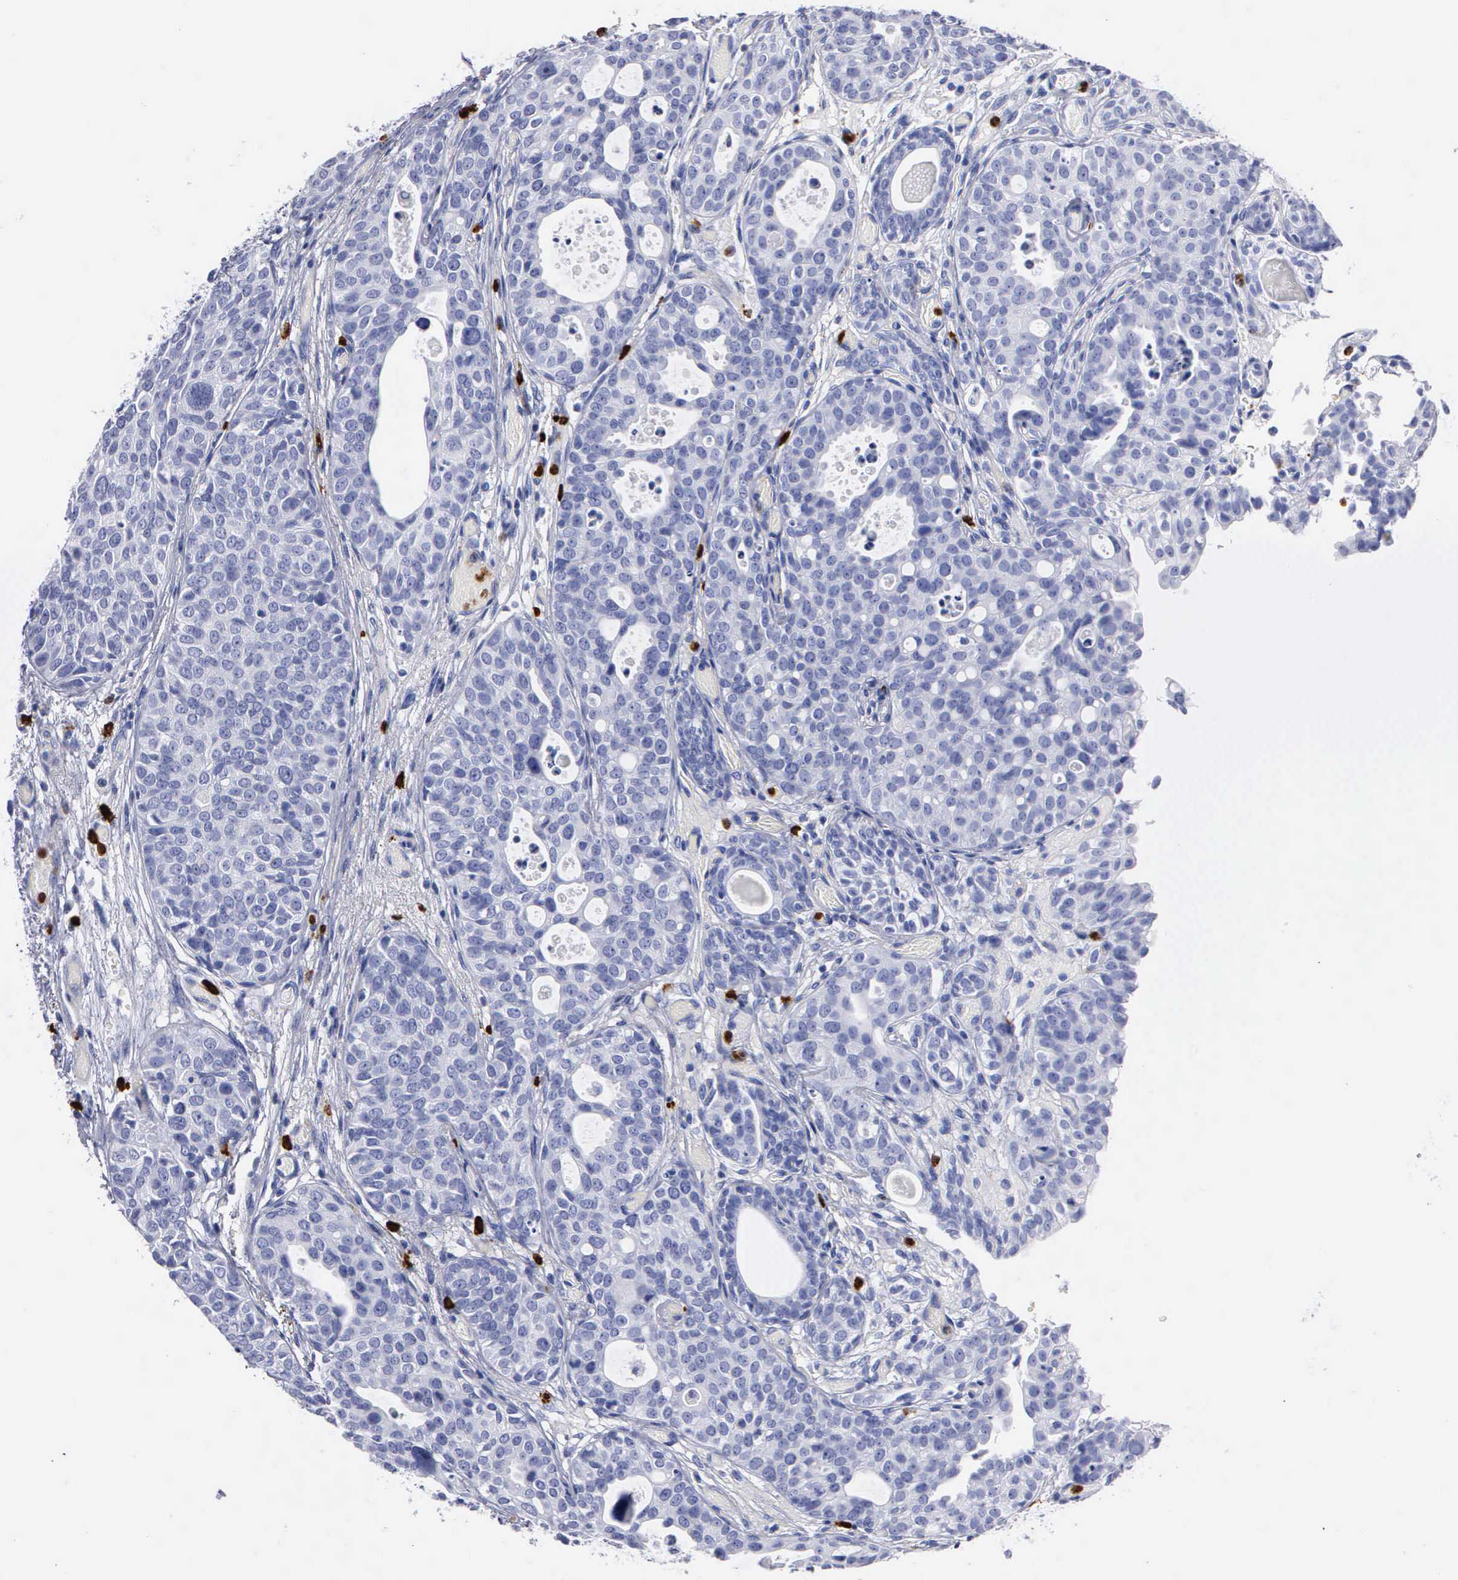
{"staining": {"intensity": "negative", "quantity": "none", "location": "none"}, "tissue": "urothelial cancer", "cell_type": "Tumor cells", "image_type": "cancer", "snomed": [{"axis": "morphology", "description": "Urothelial carcinoma, High grade"}, {"axis": "topography", "description": "Urinary bladder"}], "caption": "An IHC micrograph of high-grade urothelial carcinoma is shown. There is no staining in tumor cells of high-grade urothelial carcinoma.", "gene": "CTSG", "patient": {"sex": "male", "age": 78}}